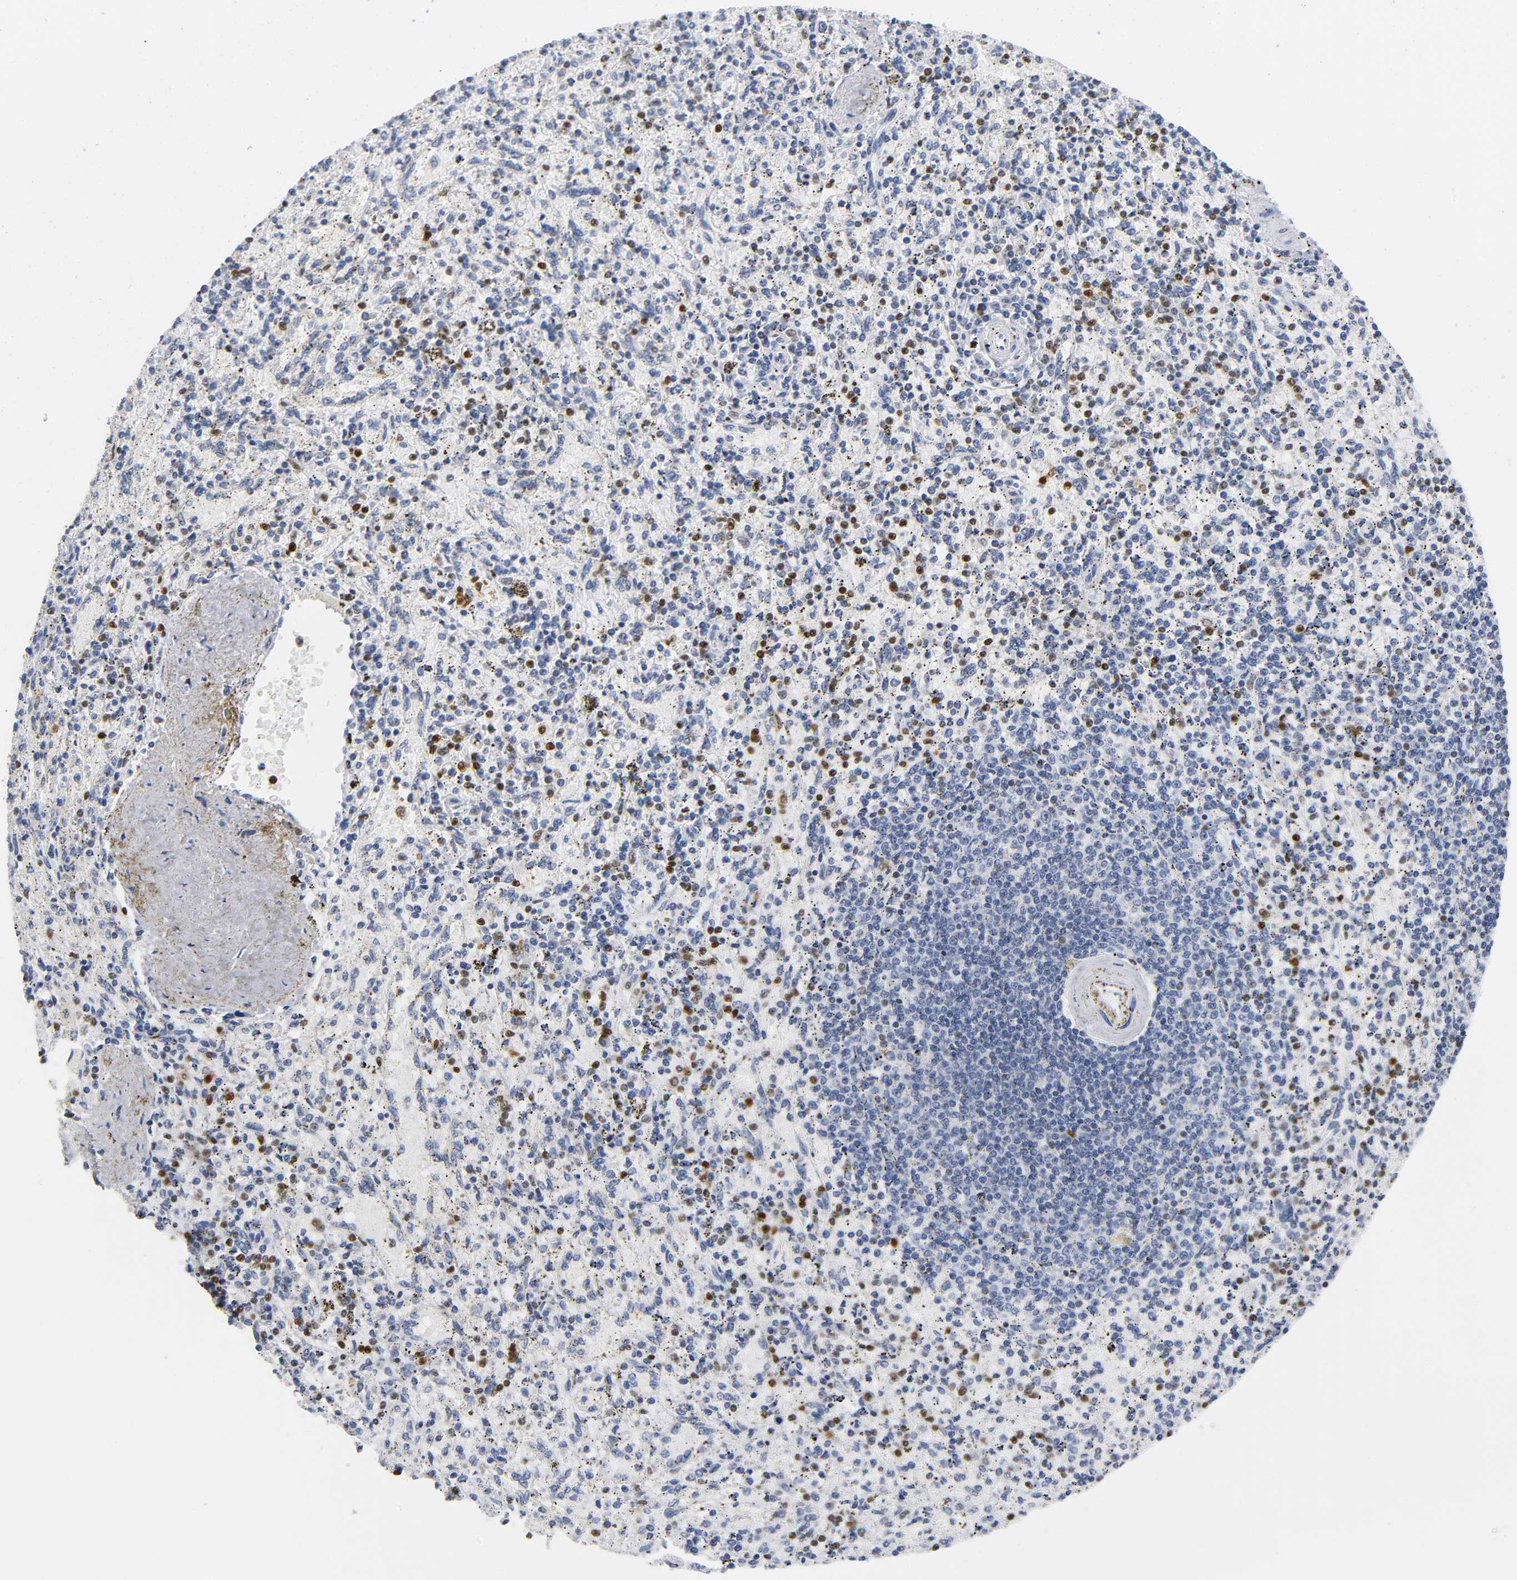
{"staining": {"intensity": "strong", "quantity": "25%-75%", "location": "cytoplasmic/membranous,nuclear"}, "tissue": "spleen", "cell_type": "Cells in red pulp", "image_type": "normal", "snomed": [{"axis": "morphology", "description": "Normal tissue, NOS"}, {"axis": "topography", "description": "Spleen"}], "caption": "Human spleen stained with a protein marker shows strong staining in cells in red pulp.", "gene": "DOK2", "patient": {"sex": "female", "age": 43}}